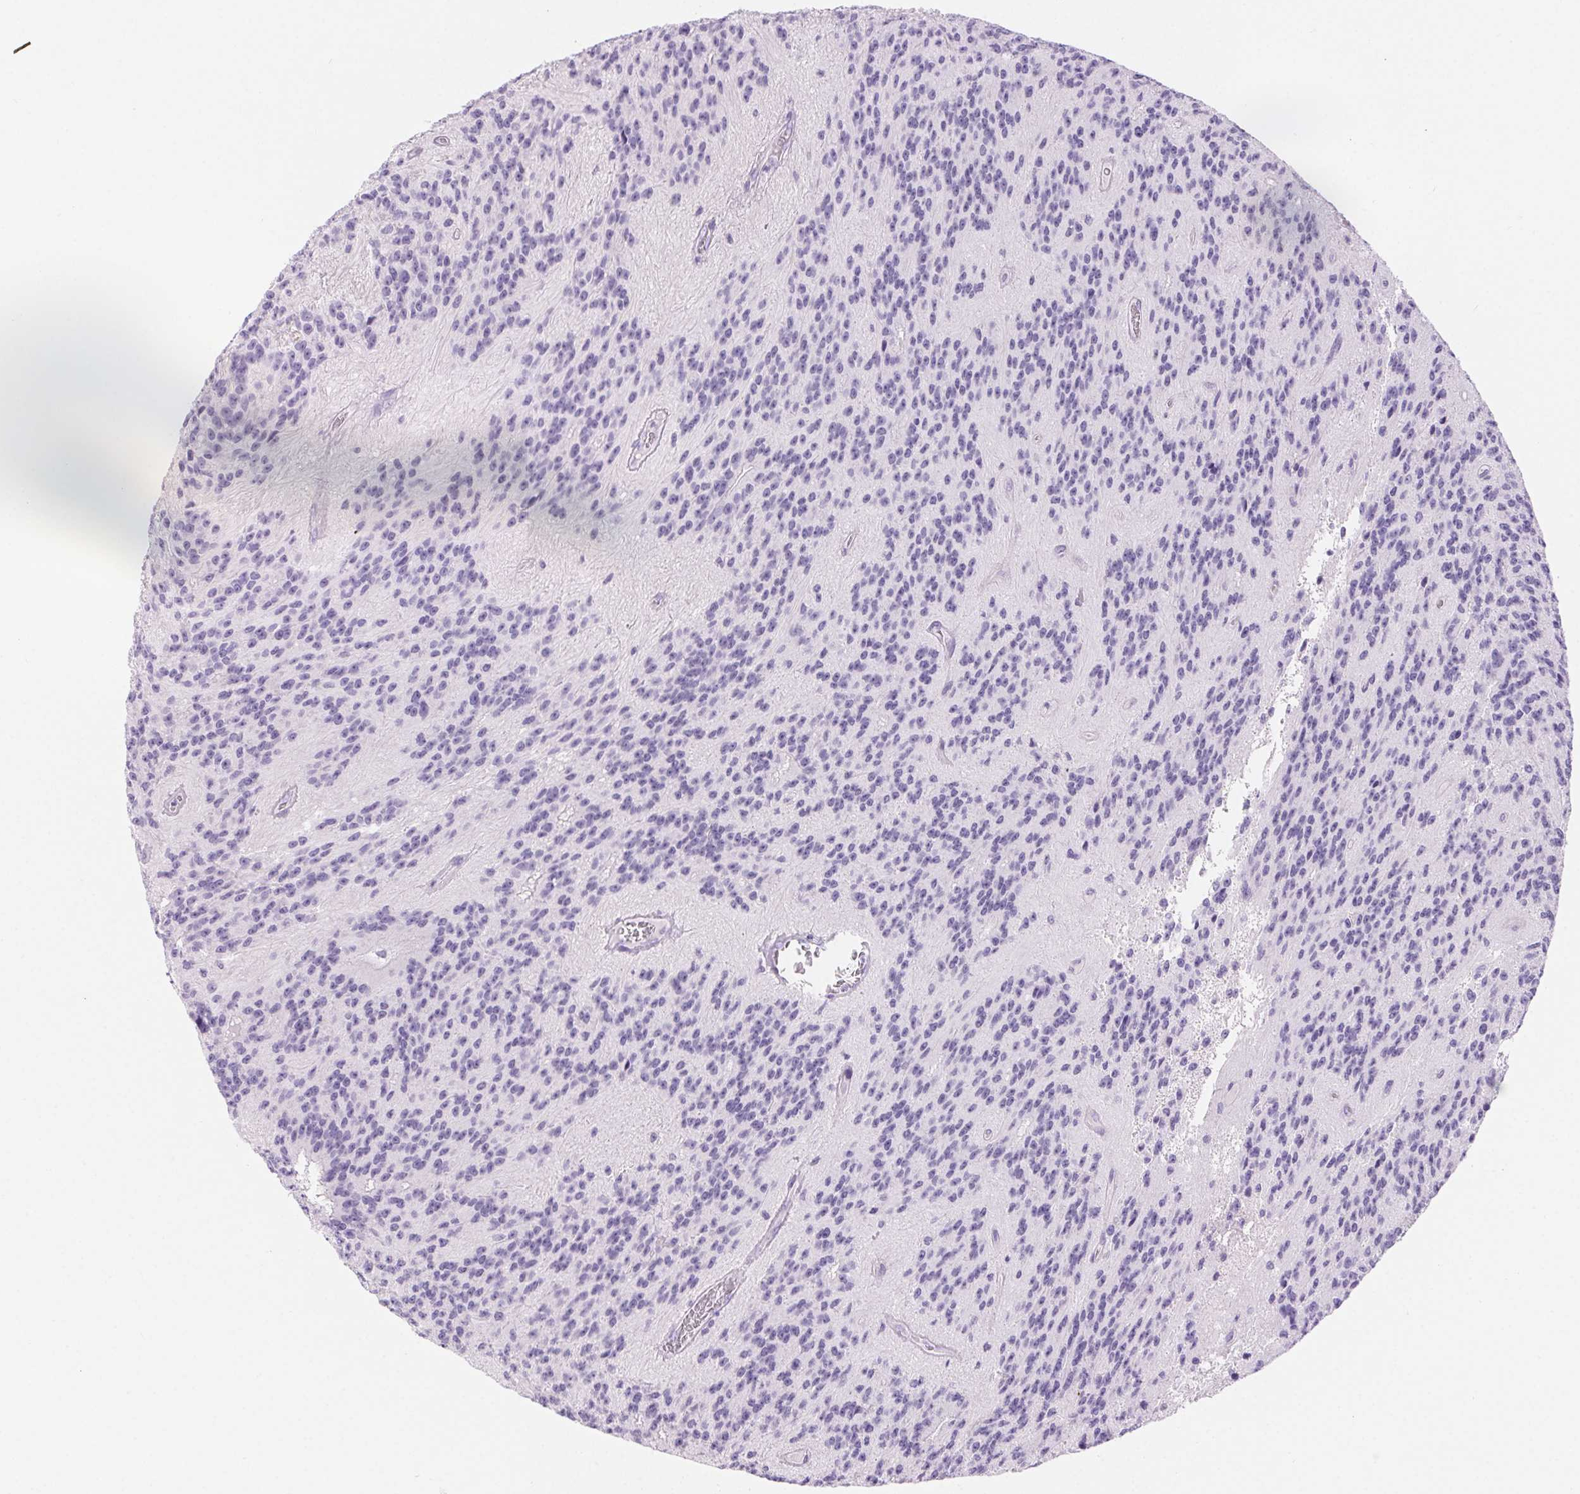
{"staining": {"intensity": "negative", "quantity": "none", "location": "none"}, "tissue": "glioma", "cell_type": "Tumor cells", "image_type": "cancer", "snomed": [{"axis": "morphology", "description": "Glioma, malignant, Low grade"}, {"axis": "topography", "description": "Brain"}], "caption": "This is an immunohistochemistry (IHC) photomicrograph of glioma. There is no positivity in tumor cells.", "gene": "CLDN16", "patient": {"sex": "male", "age": 31}}